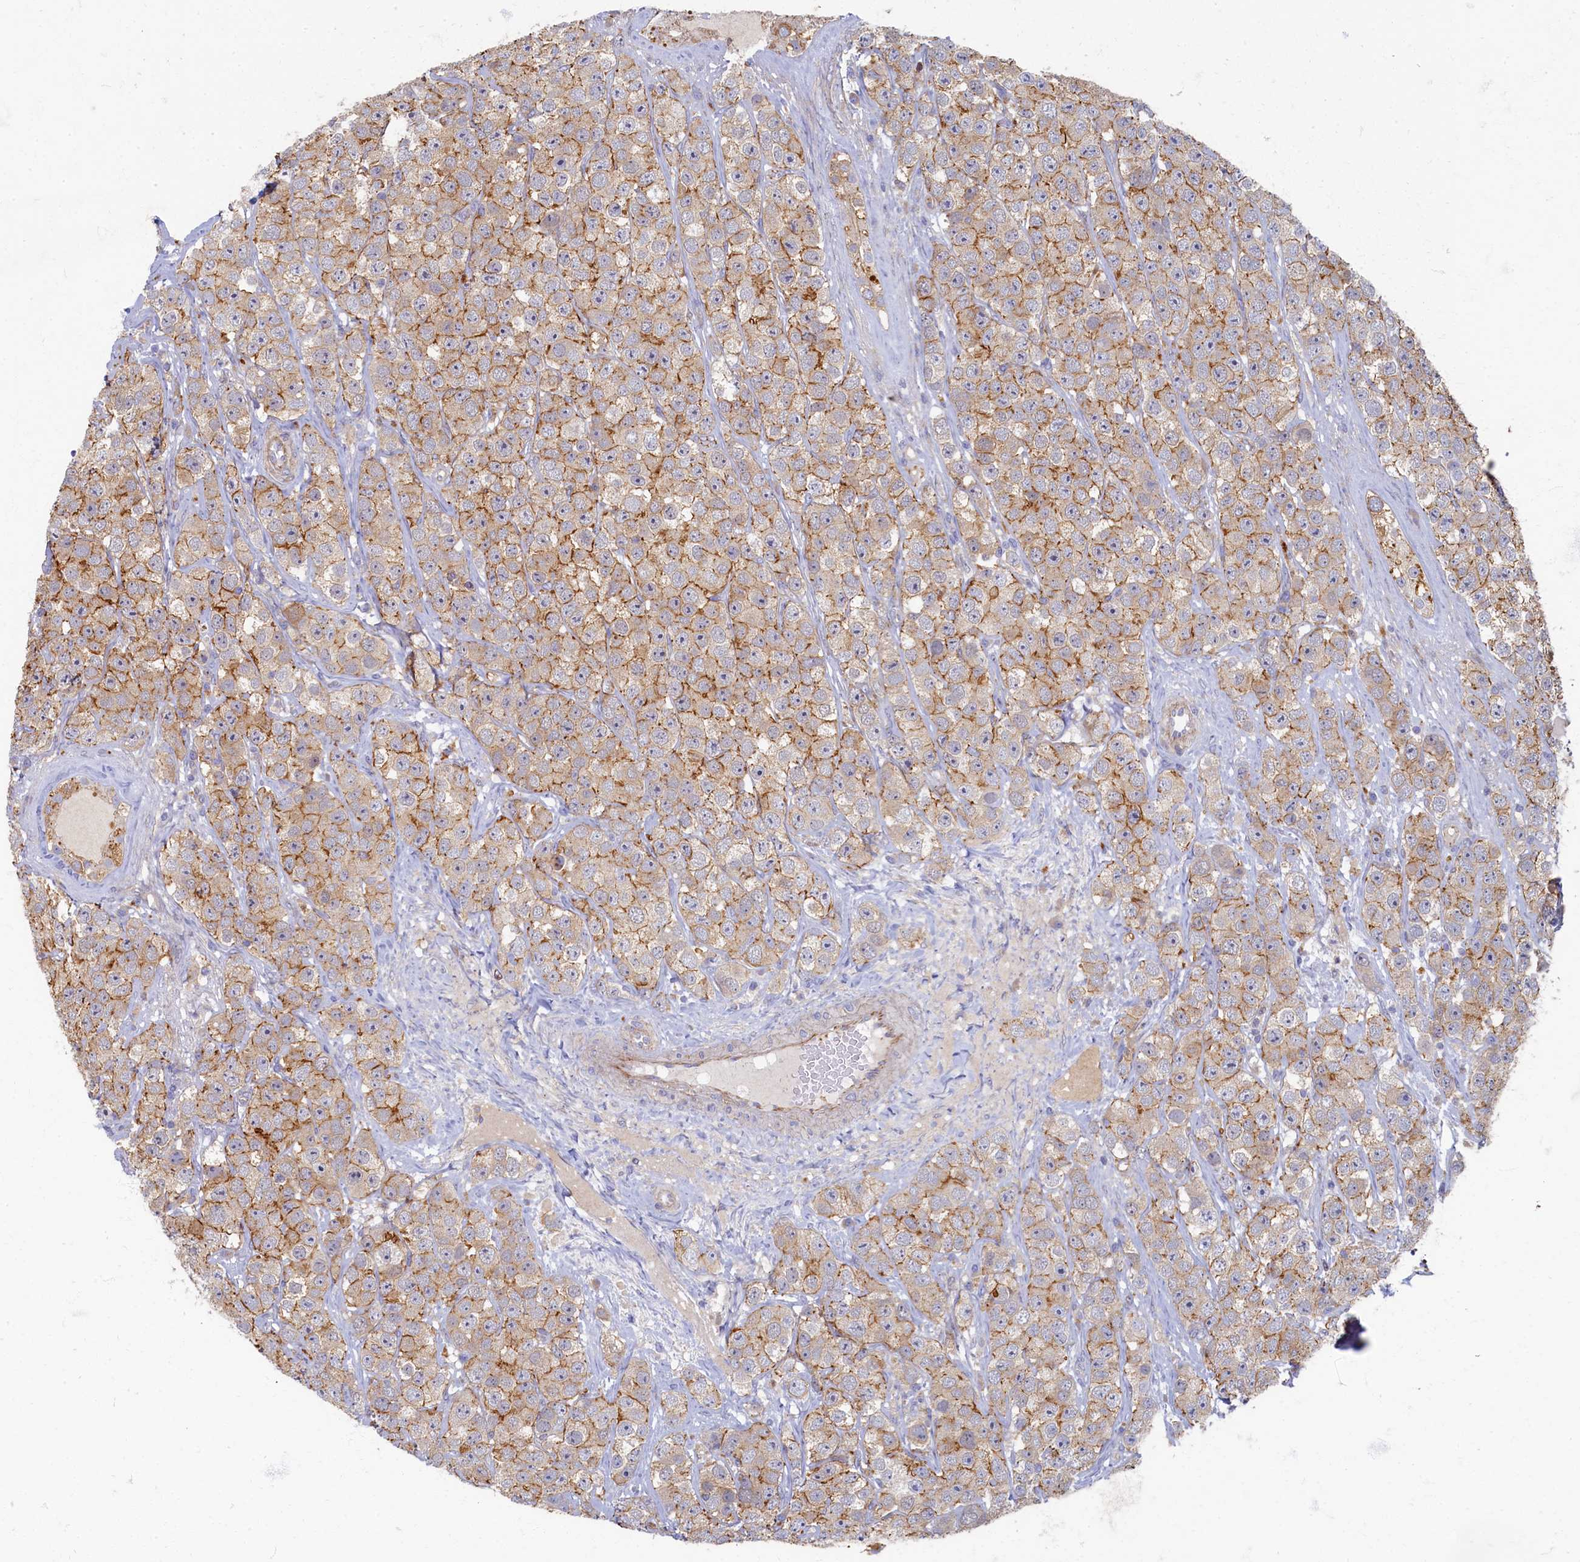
{"staining": {"intensity": "moderate", "quantity": "25%-75%", "location": "cytoplasmic/membranous"}, "tissue": "testis cancer", "cell_type": "Tumor cells", "image_type": "cancer", "snomed": [{"axis": "morphology", "description": "Seminoma, NOS"}, {"axis": "topography", "description": "Testis"}], "caption": "Immunohistochemistry image of neoplastic tissue: testis cancer stained using immunohistochemistry (IHC) displays medium levels of moderate protein expression localized specifically in the cytoplasmic/membranous of tumor cells, appearing as a cytoplasmic/membranous brown color.", "gene": "PSMG2", "patient": {"sex": "male", "age": 28}}